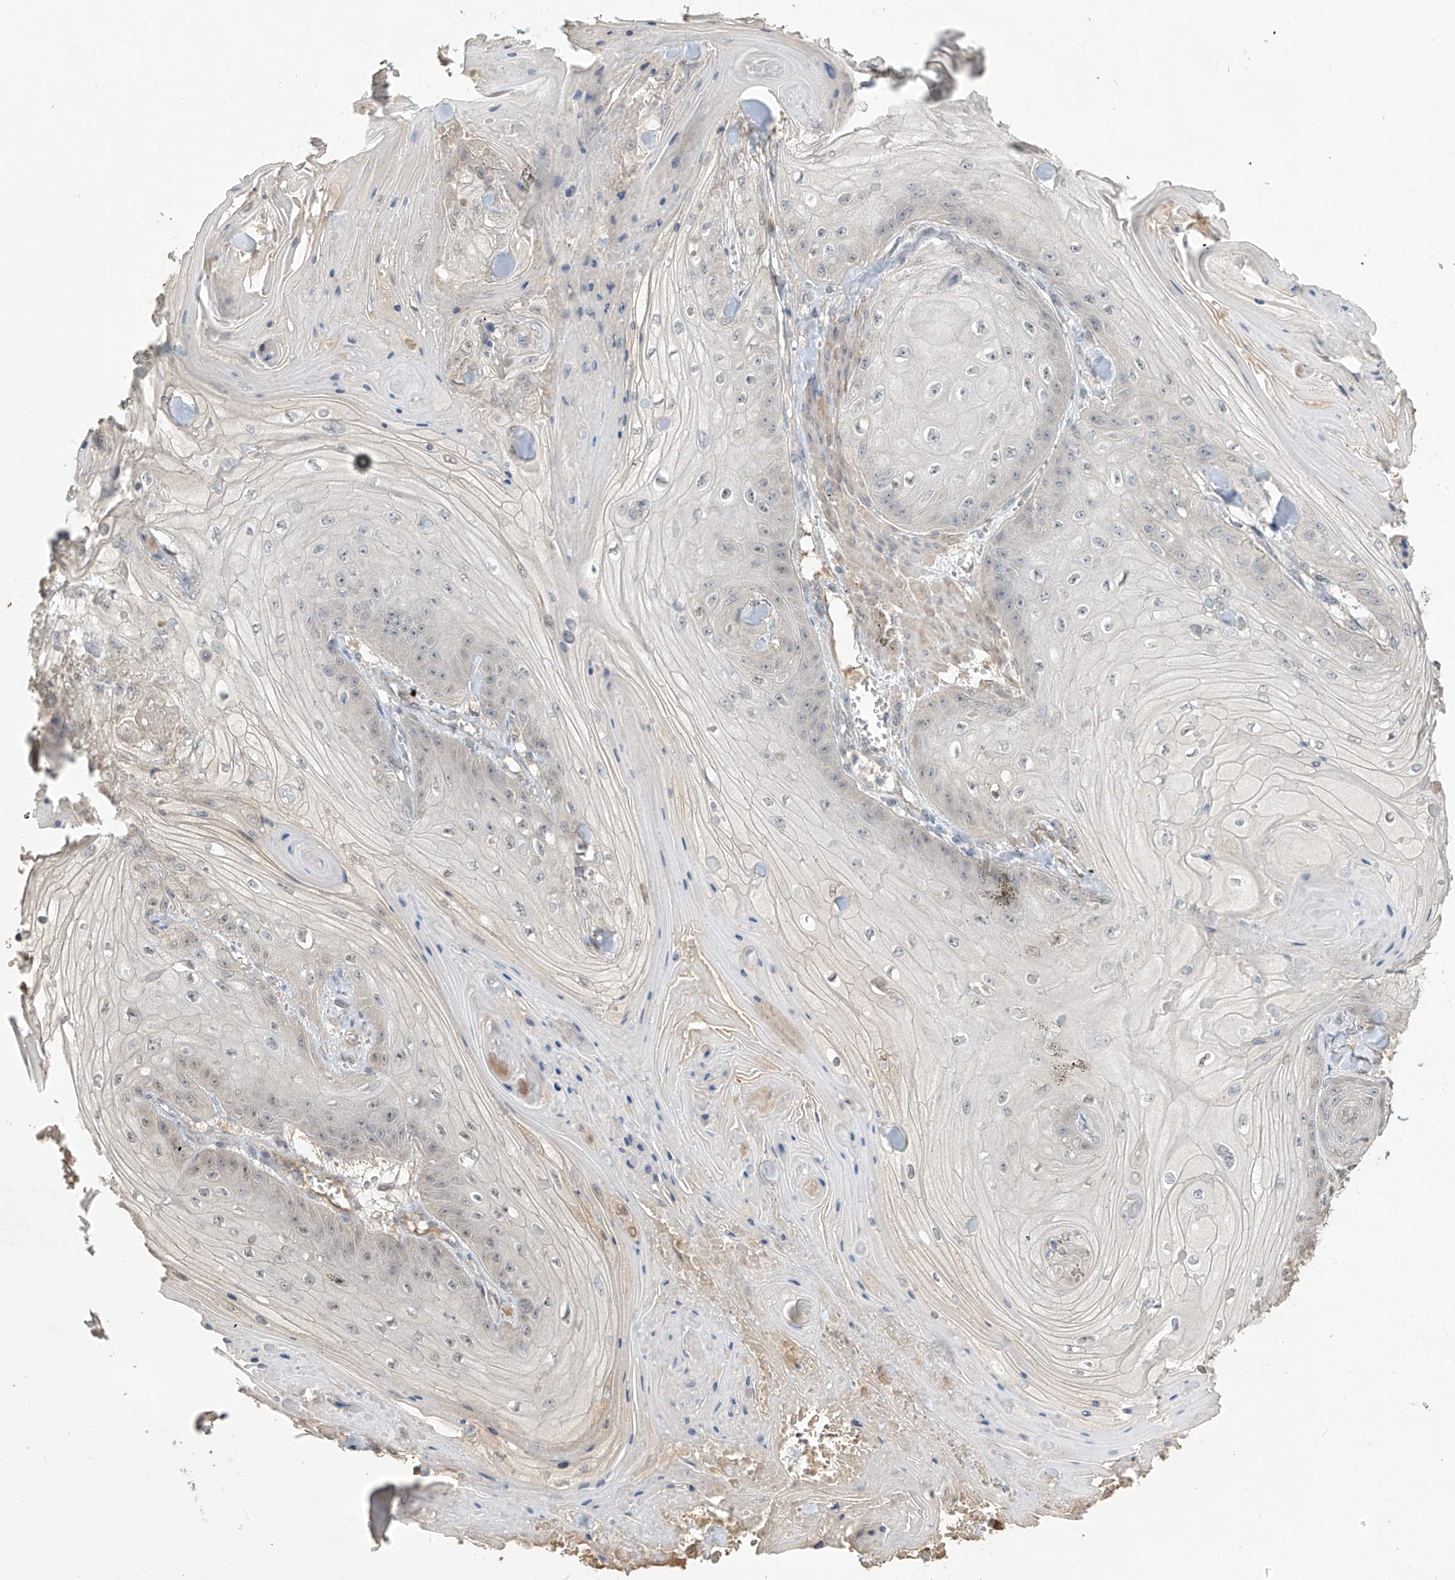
{"staining": {"intensity": "negative", "quantity": "none", "location": "none"}, "tissue": "skin cancer", "cell_type": "Tumor cells", "image_type": "cancer", "snomed": [{"axis": "morphology", "description": "Squamous cell carcinoma, NOS"}, {"axis": "topography", "description": "Skin"}], "caption": "DAB (3,3'-diaminobenzidine) immunohistochemical staining of squamous cell carcinoma (skin) reveals no significant staining in tumor cells.", "gene": "SLFN14", "patient": {"sex": "male", "age": 74}}